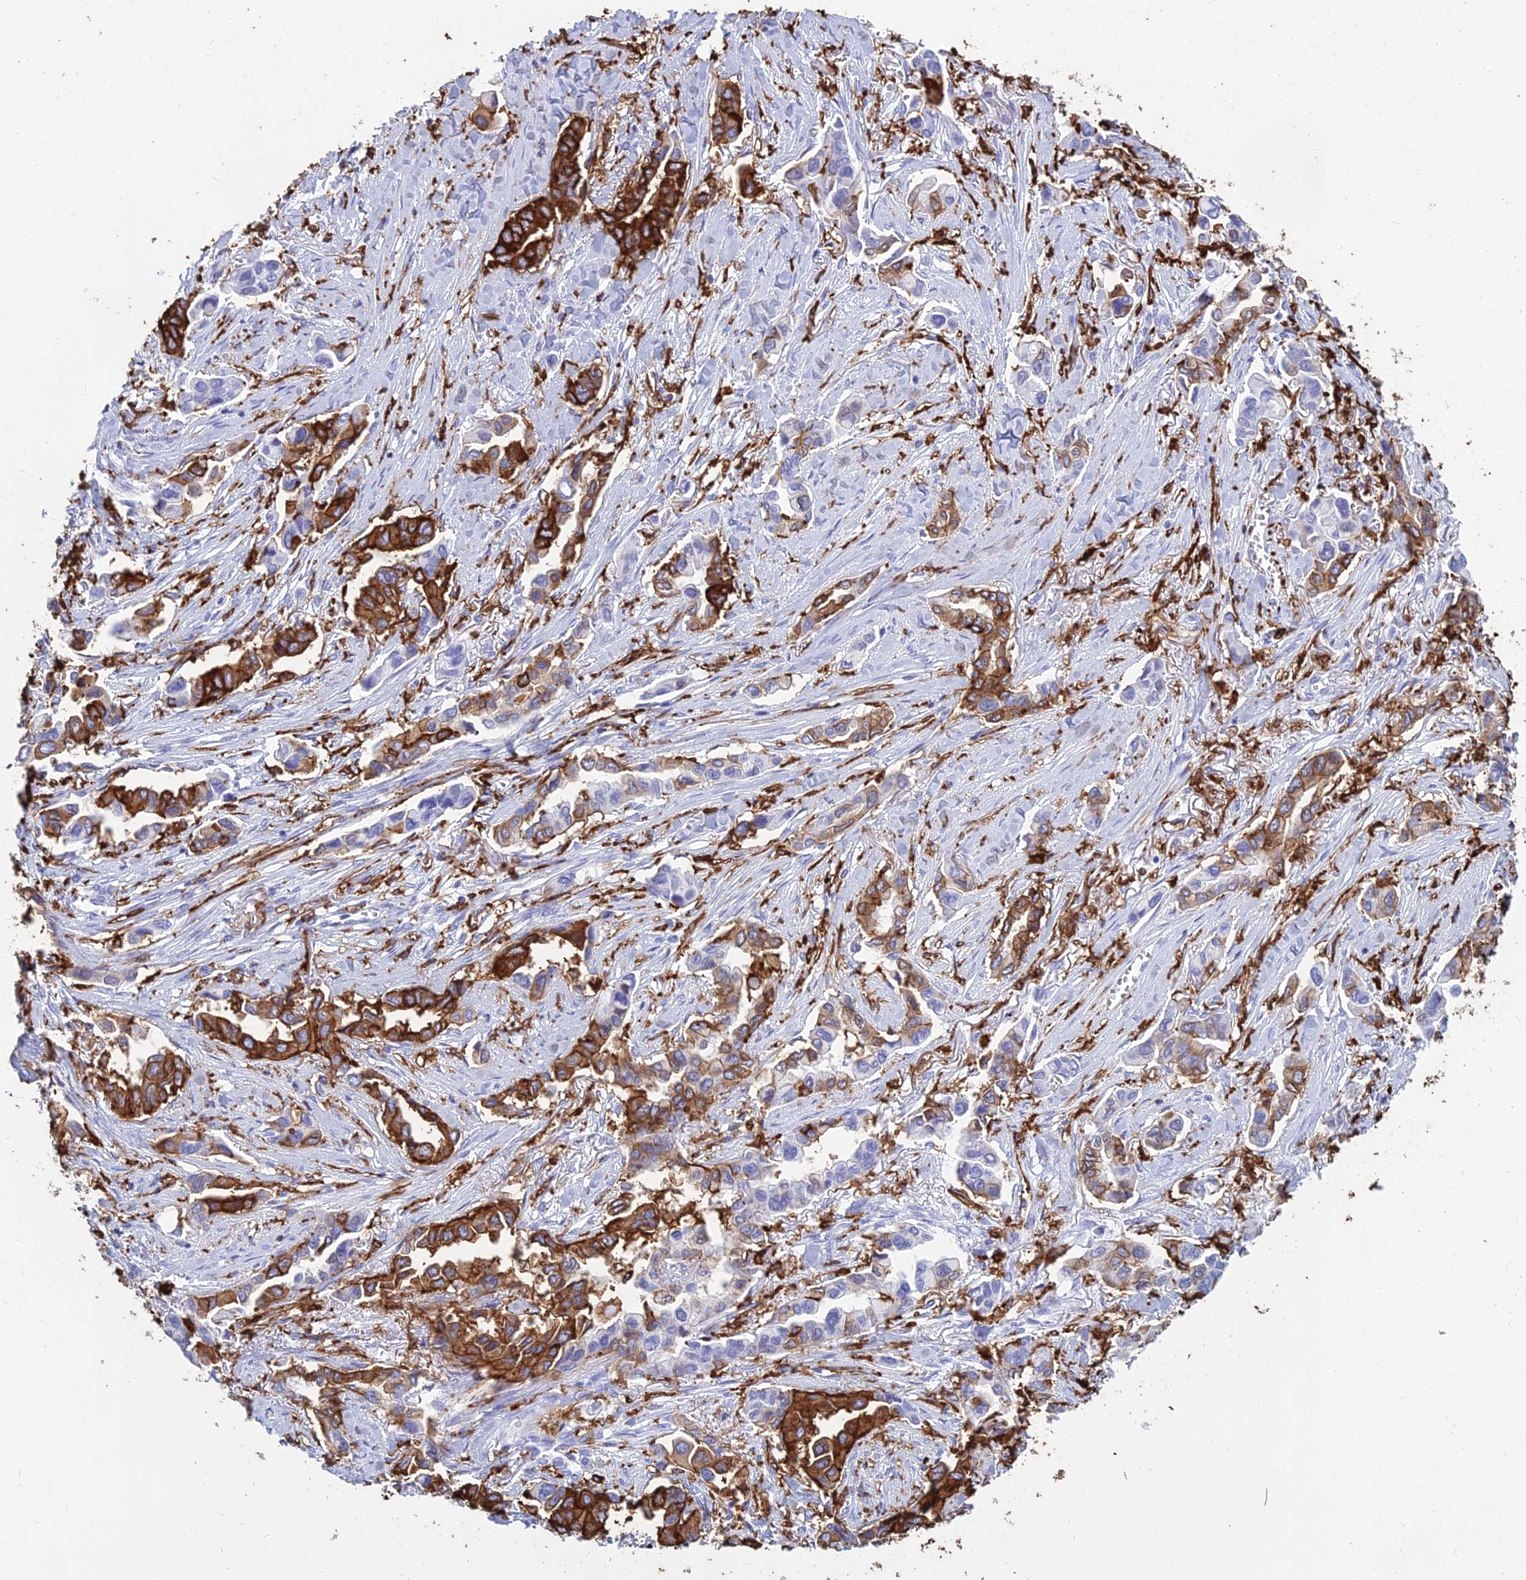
{"staining": {"intensity": "strong", "quantity": ">75%", "location": "cytoplasmic/membranous"}, "tissue": "lung cancer", "cell_type": "Tumor cells", "image_type": "cancer", "snomed": [{"axis": "morphology", "description": "Adenocarcinoma, NOS"}, {"axis": "topography", "description": "Lung"}], "caption": "A brown stain shows strong cytoplasmic/membranous positivity of a protein in lung adenocarcinoma tumor cells.", "gene": "HLA-DRB1", "patient": {"sex": "female", "age": 76}}